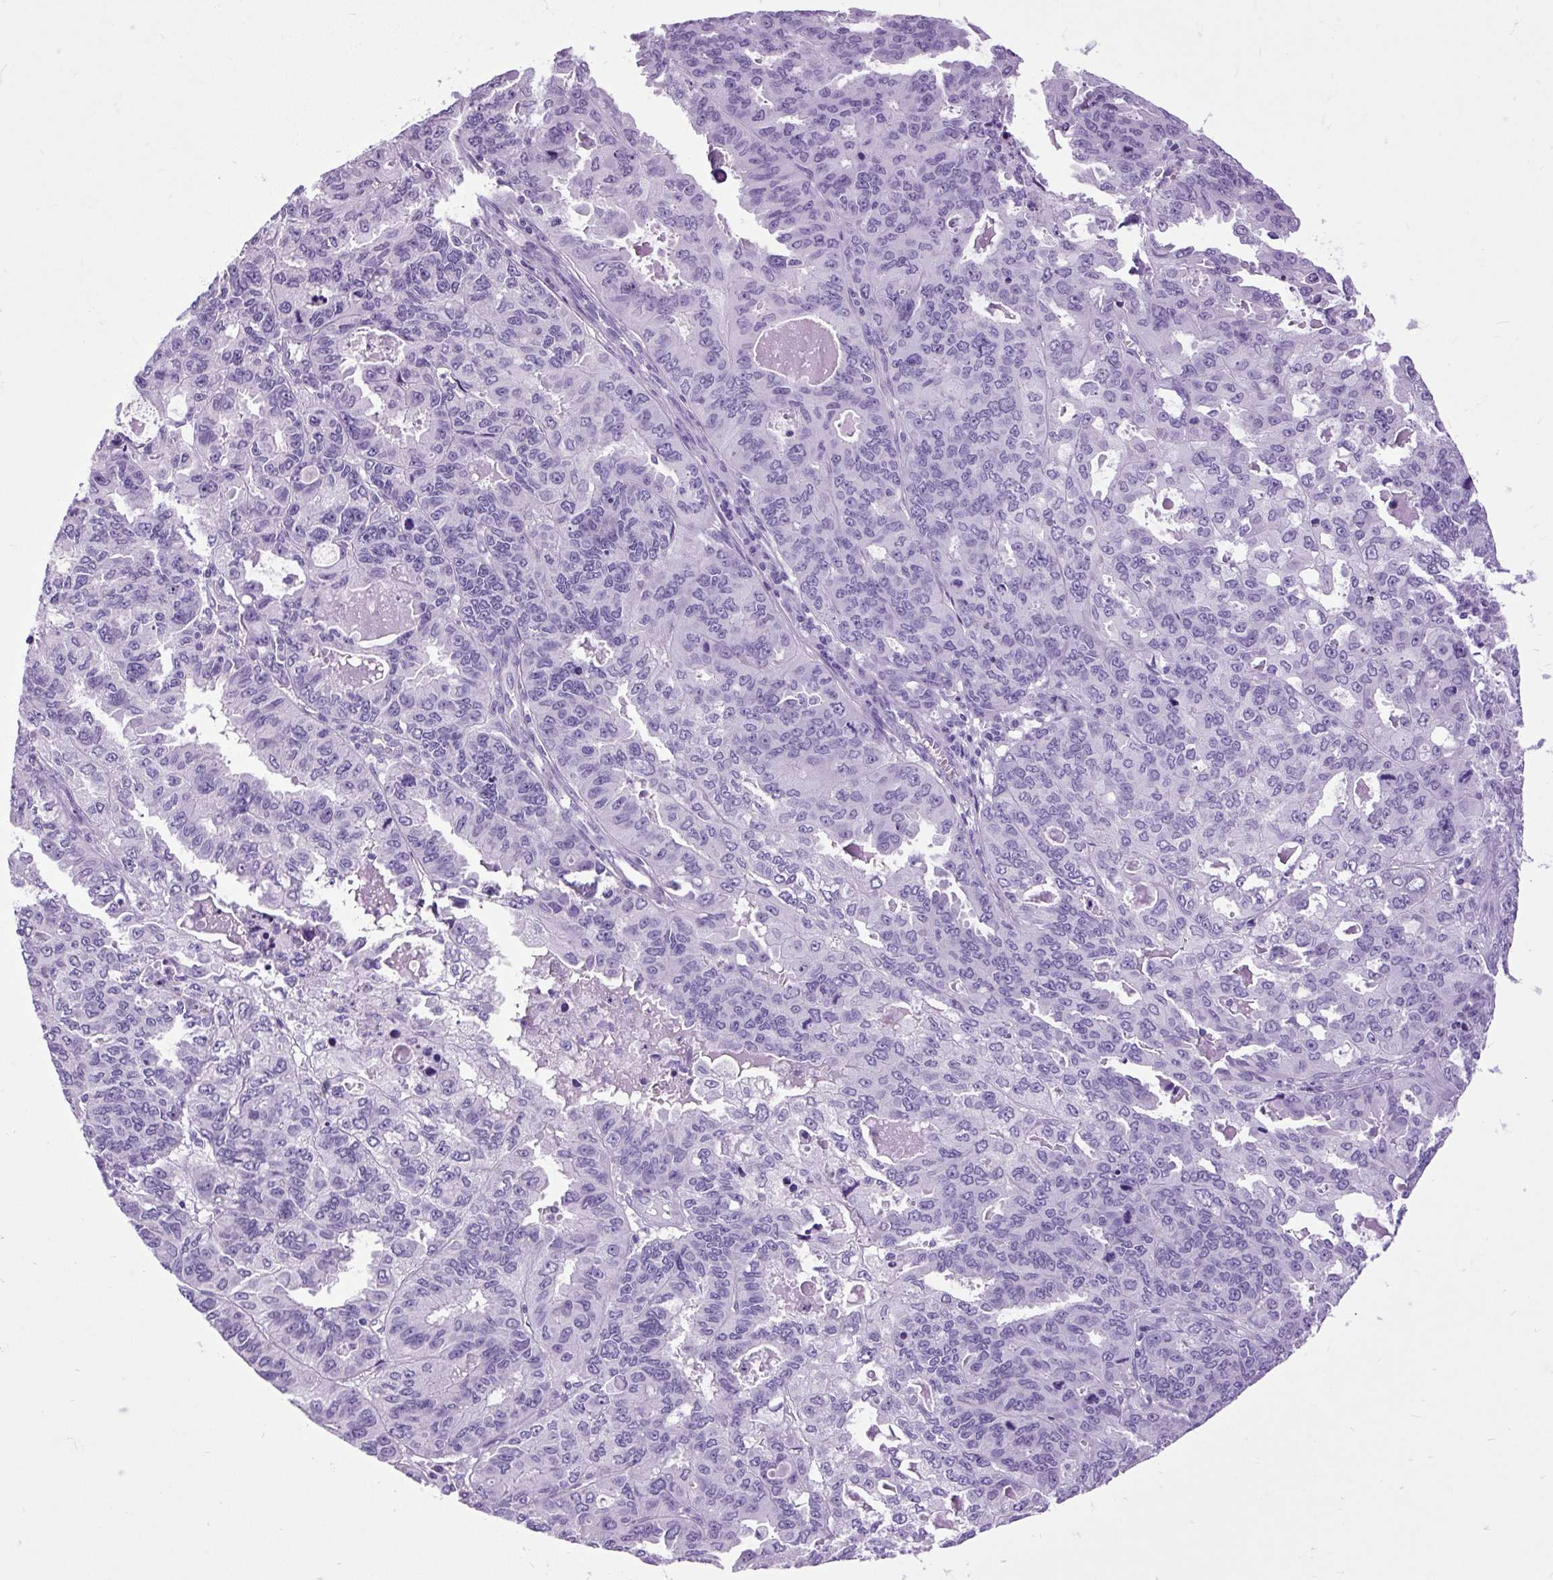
{"staining": {"intensity": "negative", "quantity": "none", "location": "none"}, "tissue": "endometrial cancer", "cell_type": "Tumor cells", "image_type": "cancer", "snomed": [{"axis": "morphology", "description": "Adenocarcinoma, NOS"}, {"axis": "topography", "description": "Uterus"}], "caption": "IHC photomicrograph of neoplastic tissue: adenocarcinoma (endometrial) stained with DAB (3,3'-diaminobenzidine) exhibits no significant protein positivity in tumor cells.", "gene": "DPP6", "patient": {"sex": "female", "age": 79}}